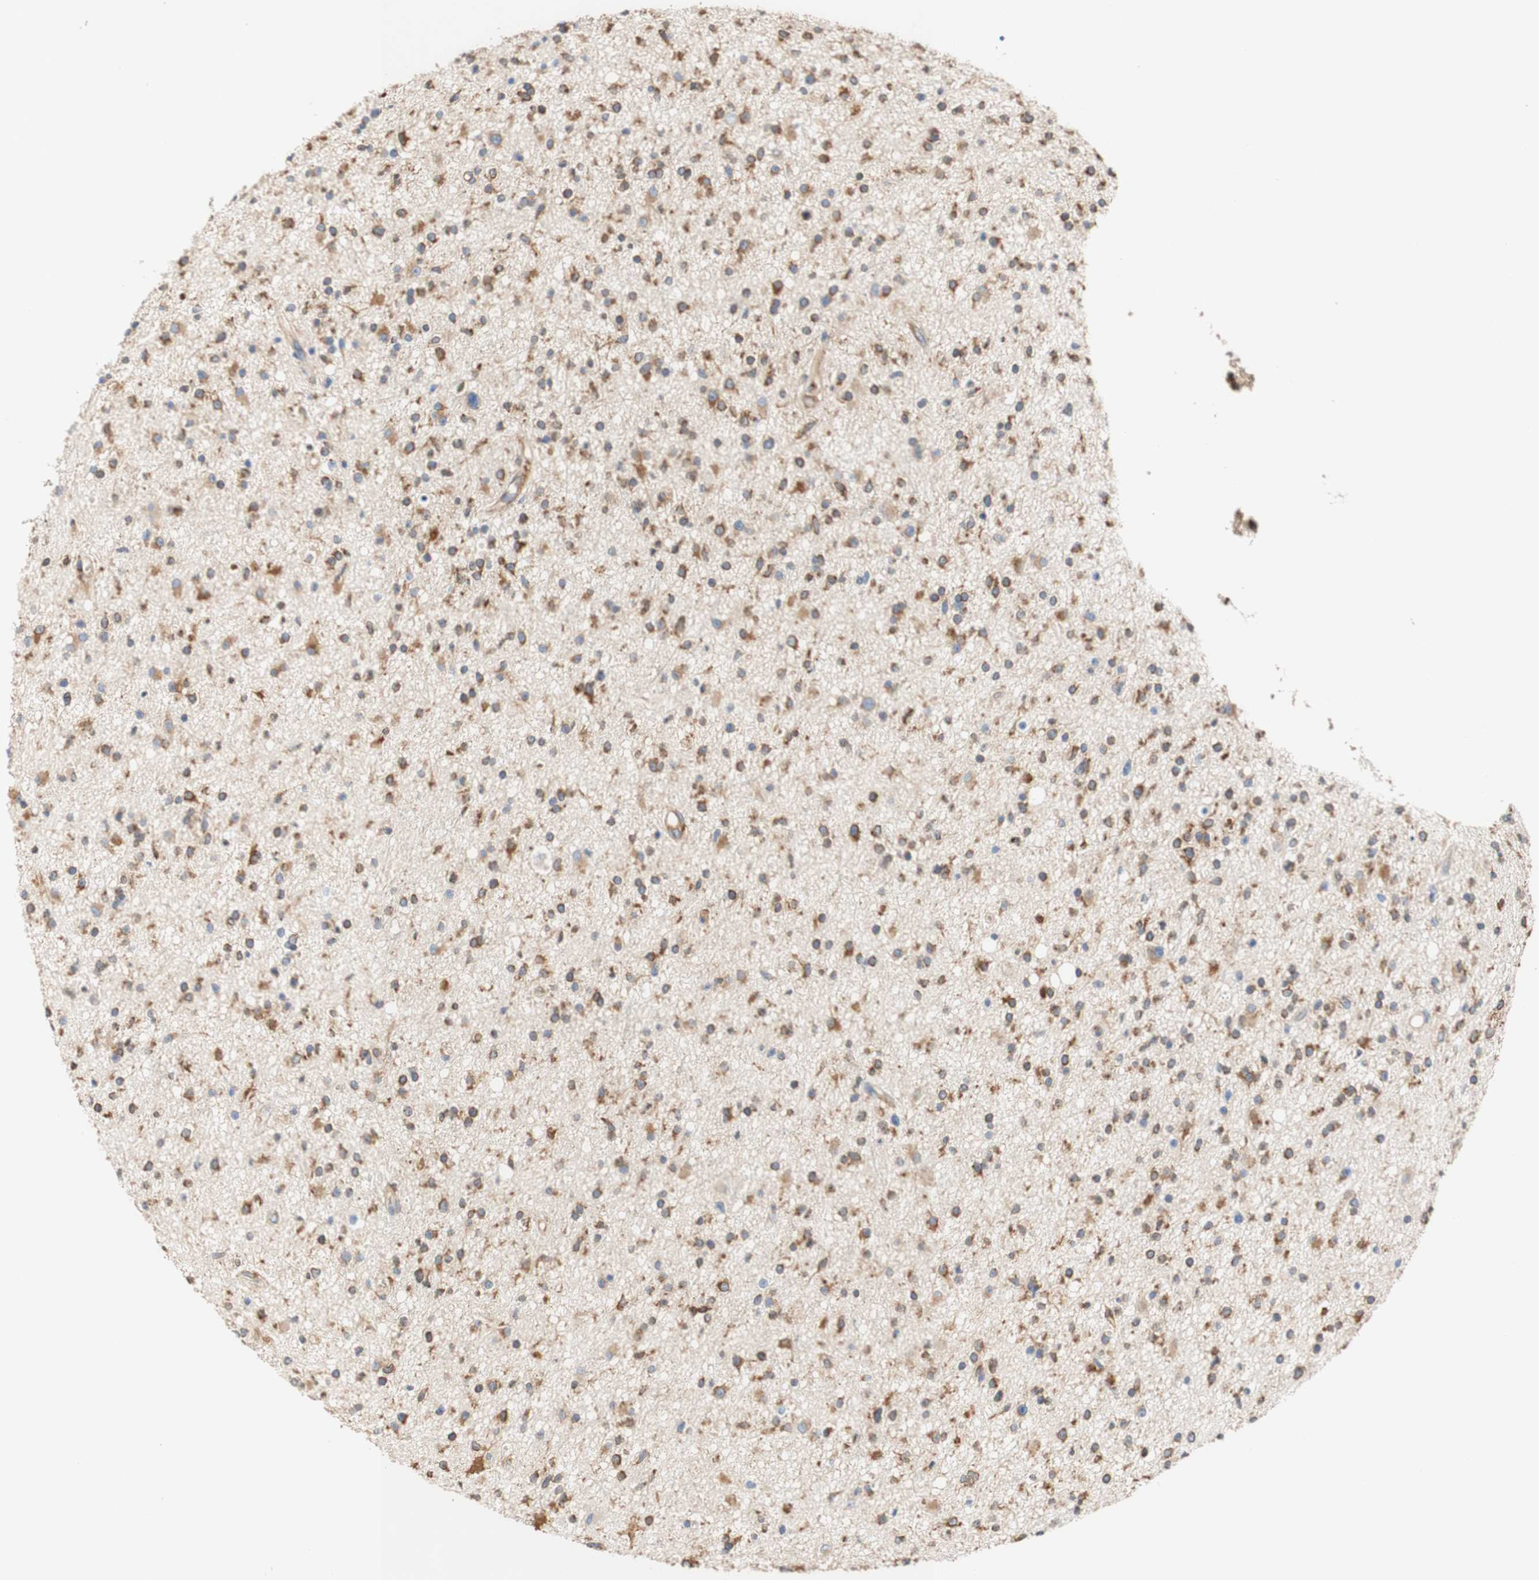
{"staining": {"intensity": "moderate", "quantity": ">75%", "location": "cytoplasmic/membranous"}, "tissue": "glioma", "cell_type": "Tumor cells", "image_type": "cancer", "snomed": [{"axis": "morphology", "description": "Glioma, malignant, High grade"}, {"axis": "topography", "description": "Brain"}], "caption": "Human high-grade glioma (malignant) stained with a brown dye displays moderate cytoplasmic/membranous positive staining in about >75% of tumor cells.", "gene": "EIF2AK4", "patient": {"sex": "male", "age": 33}}